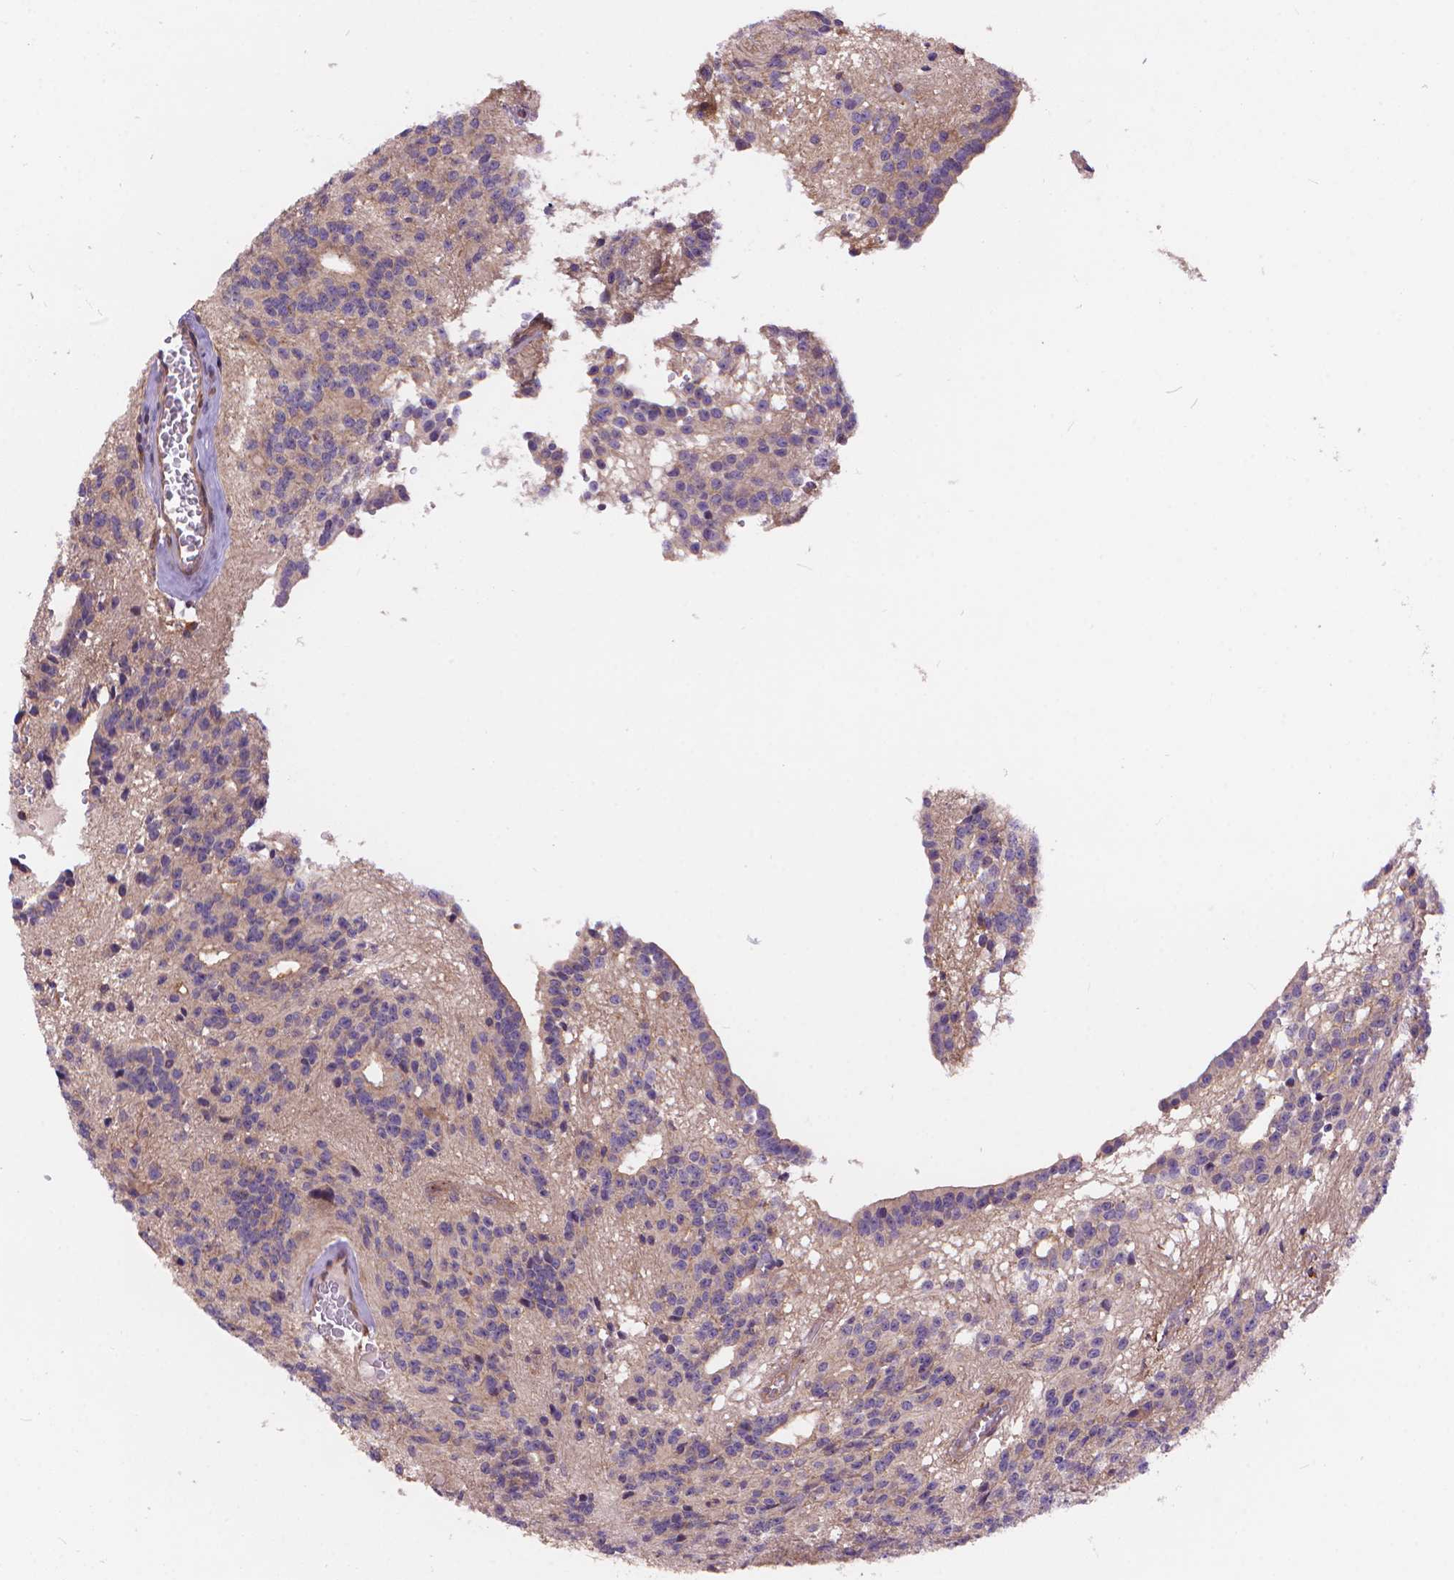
{"staining": {"intensity": "negative", "quantity": "none", "location": "none"}, "tissue": "glioma", "cell_type": "Tumor cells", "image_type": "cancer", "snomed": [{"axis": "morphology", "description": "Glioma, malignant, Low grade"}, {"axis": "topography", "description": "Brain"}], "caption": "Tumor cells are negative for brown protein staining in malignant low-grade glioma. (DAB immunohistochemistry (IHC) visualized using brightfield microscopy, high magnification).", "gene": "ARAP1", "patient": {"sex": "male", "age": 31}}